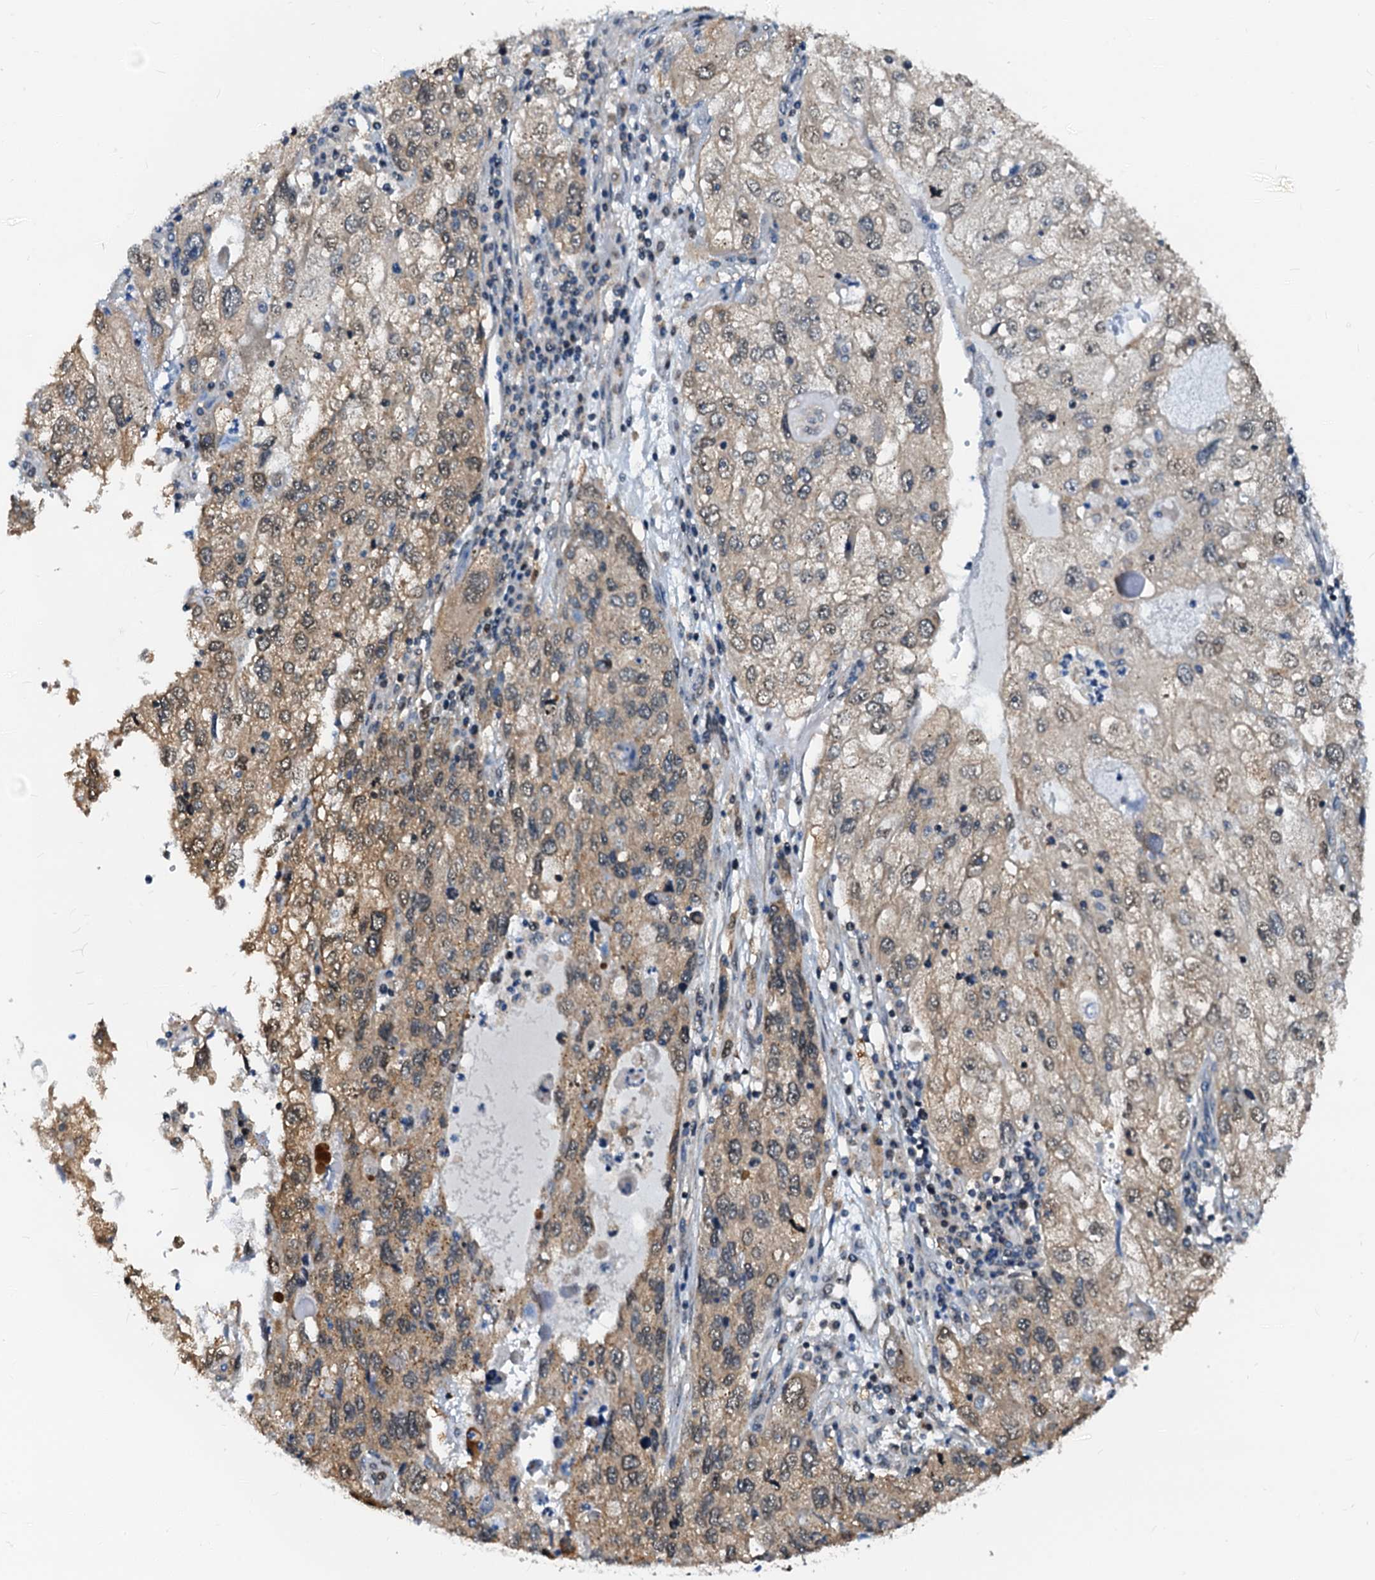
{"staining": {"intensity": "moderate", "quantity": "<25%", "location": "cytoplasmic/membranous,nuclear"}, "tissue": "endometrial cancer", "cell_type": "Tumor cells", "image_type": "cancer", "snomed": [{"axis": "morphology", "description": "Adenocarcinoma, NOS"}, {"axis": "topography", "description": "Endometrium"}], "caption": "Adenocarcinoma (endometrial) stained for a protein (brown) displays moderate cytoplasmic/membranous and nuclear positive expression in about <25% of tumor cells.", "gene": "PTGES3", "patient": {"sex": "female", "age": 49}}